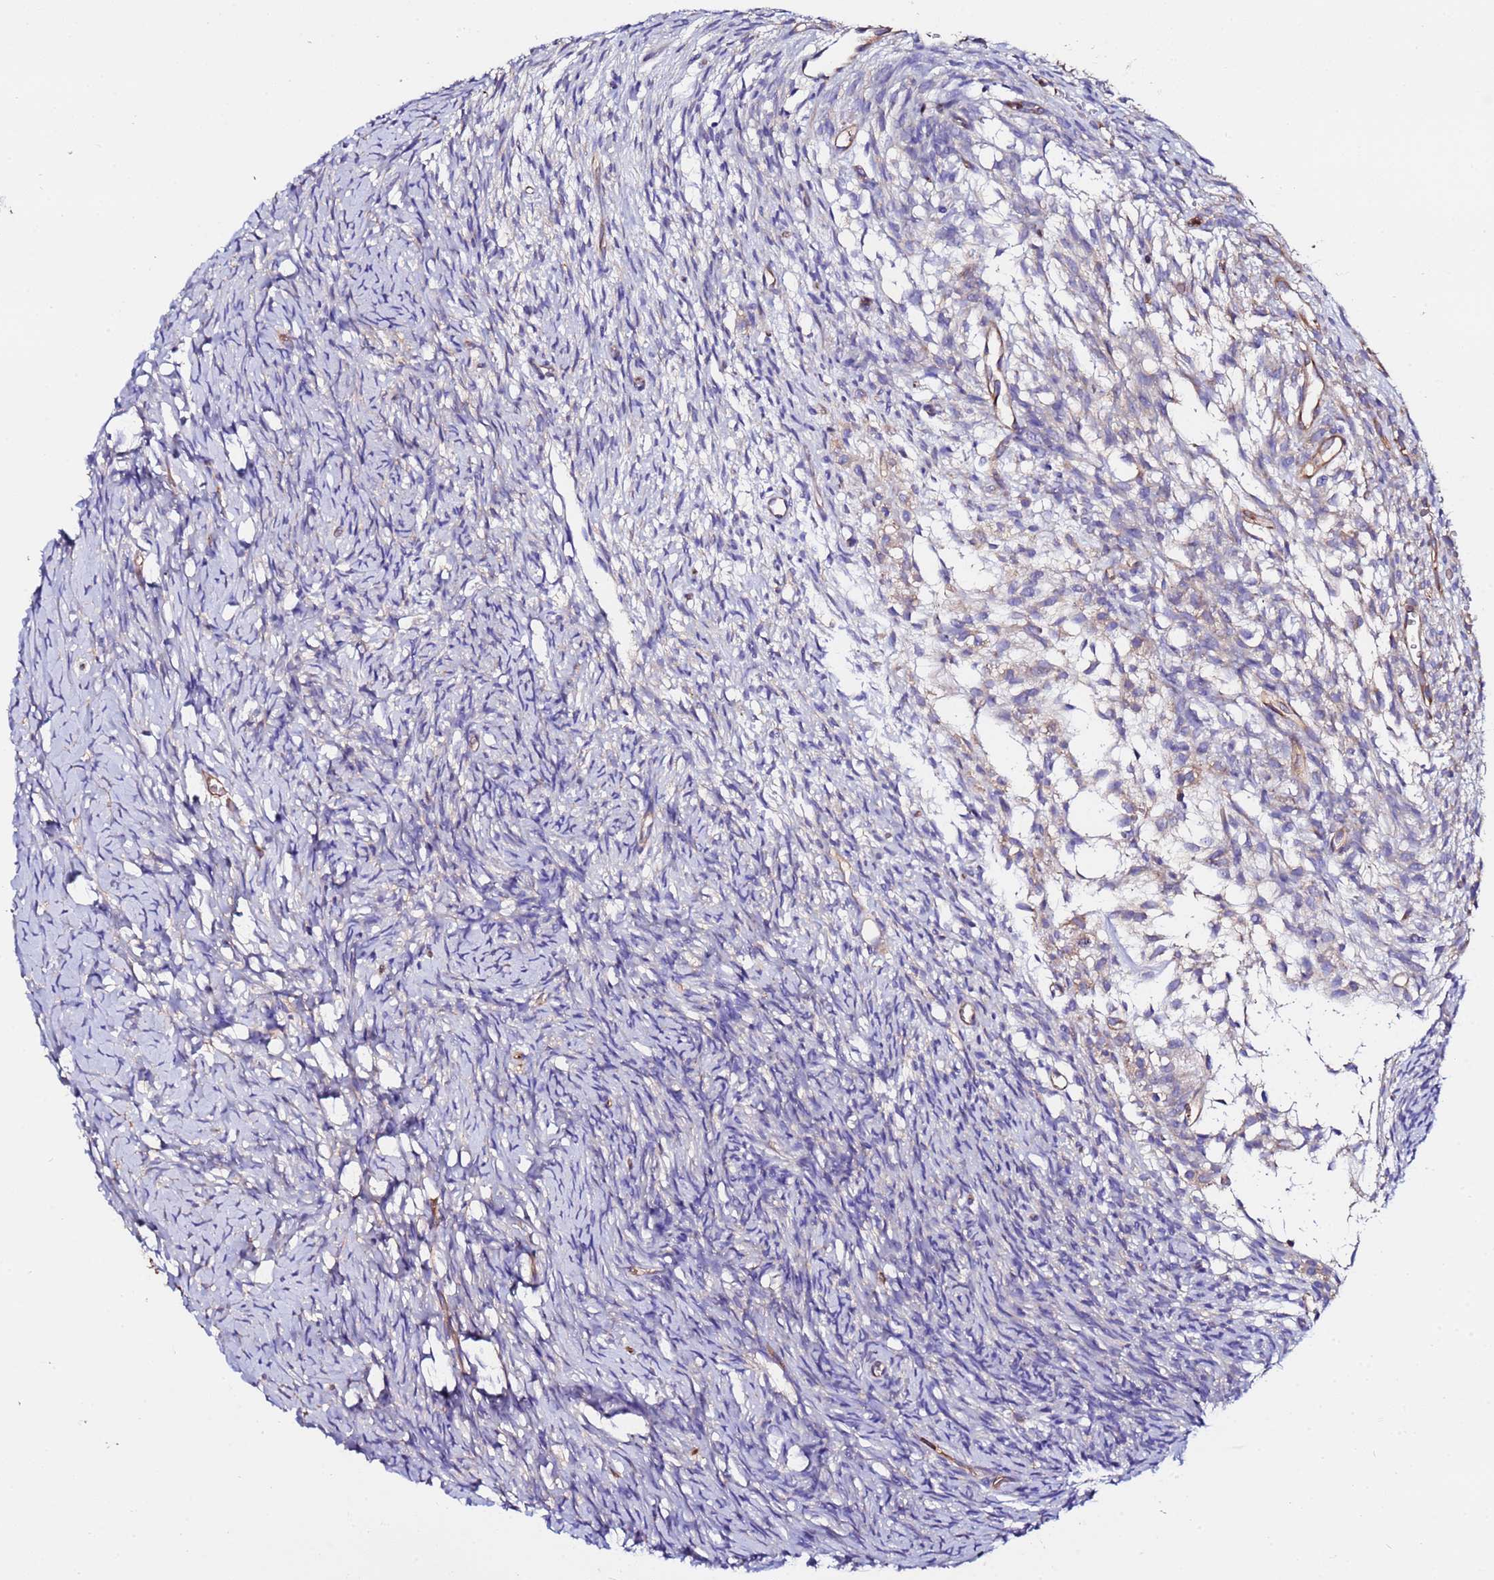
{"staining": {"intensity": "negative", "quantity": "none", "location": "none"}, "tissue": "ovary", "cell_type": "Ovarian stroma cells", "image_type": "normal", "snomed": [{"axis": "morphology", "description": "Normal tissue, NOS"}, {"axis": "topography", "description": "Ovary"}], "caption": "Ovary stained for a protein using IHC demonstrates no positivity ovarian stroma cells.", "gene": "POTEE", "patient": {"sex": "female", "age": 39}}